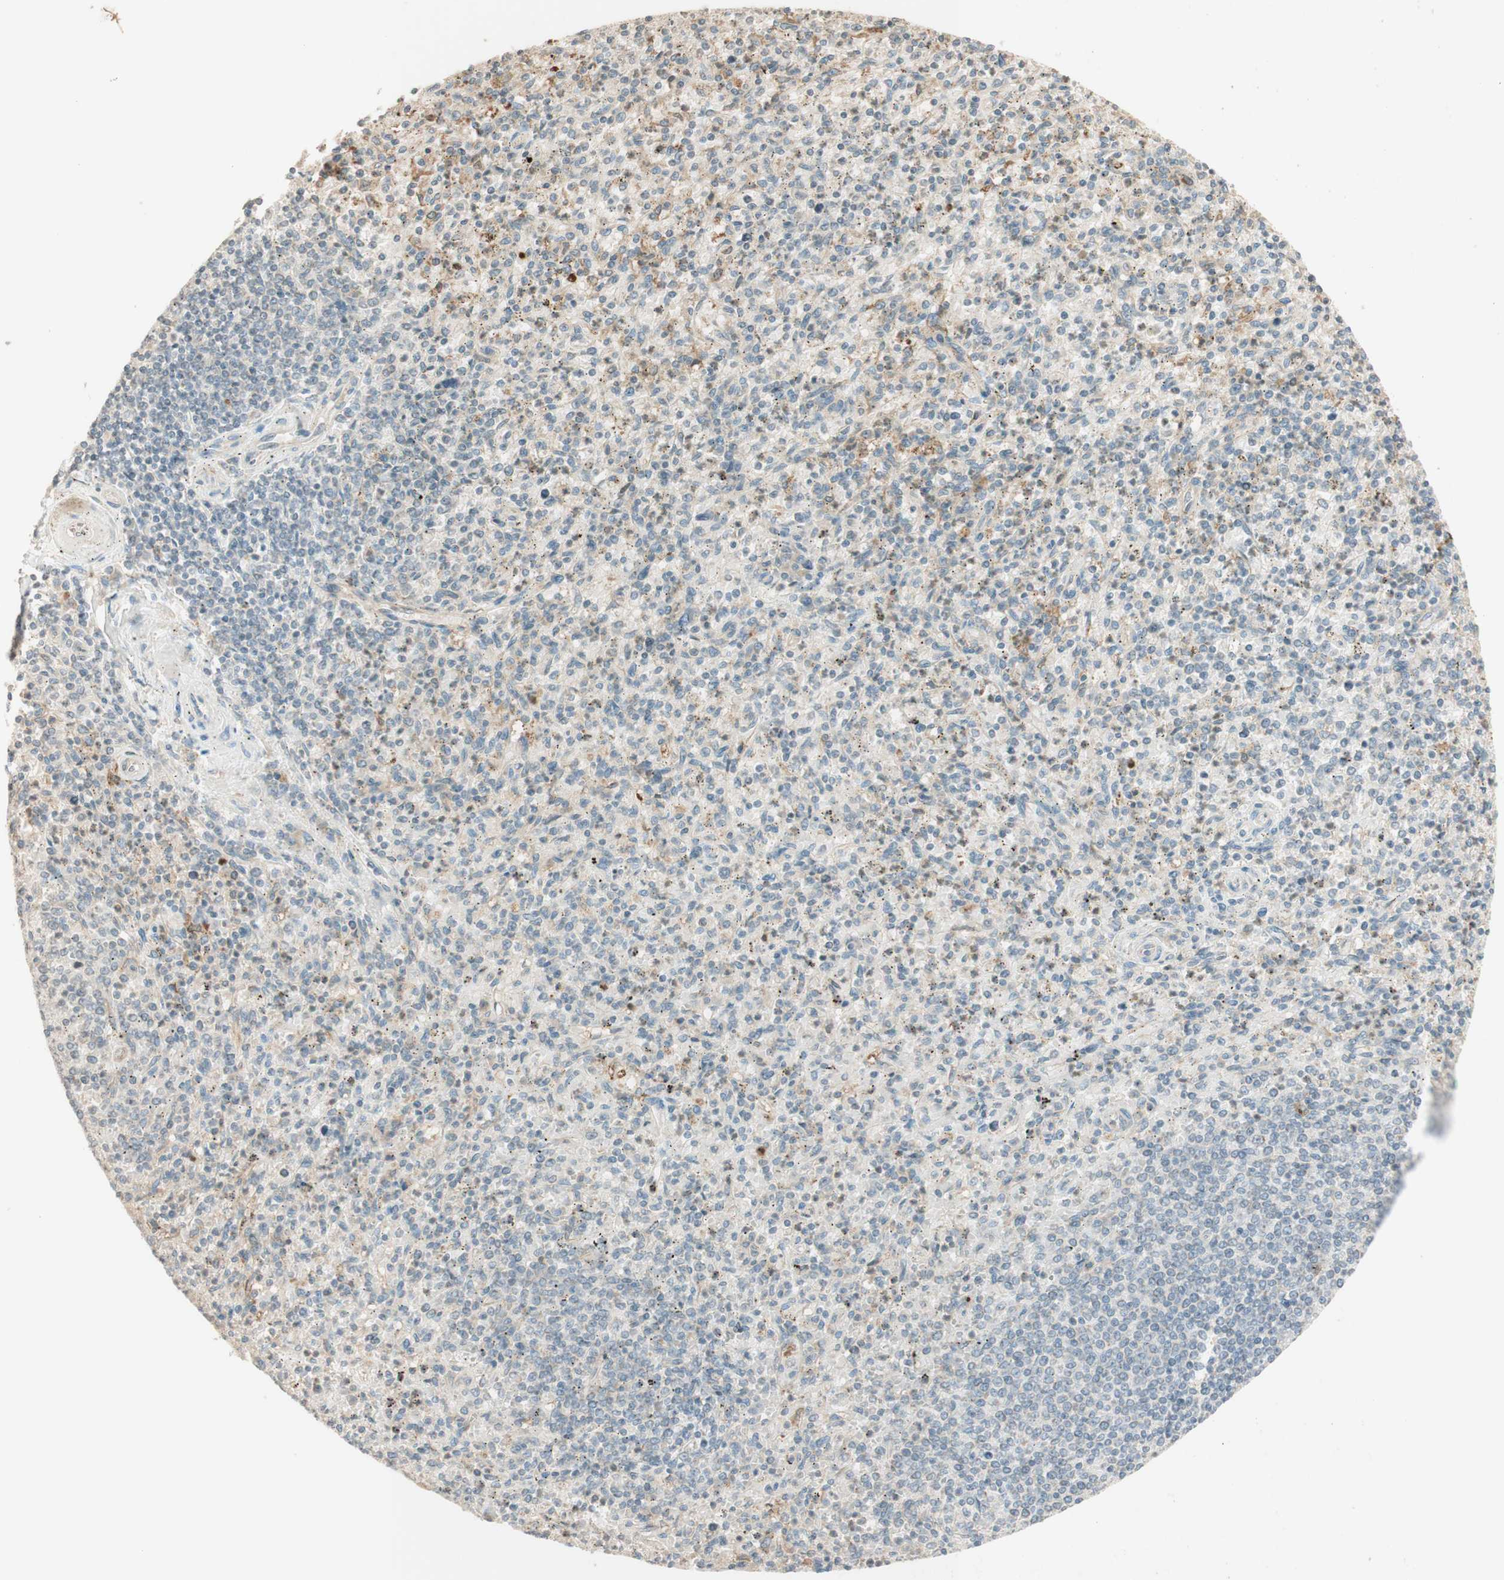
{"staining": {"intensity": "weak", "quantity": "<25%", "location": "cytoplasmic/membranous"}, "tissue": "spleen", "cell_type": "Cells in red pulp", "image_type": "normal", "snomed": [{"axis": "morphology", "description": "Normal tissue, NOS"}, {"axis": "topography", "description": "Spleen"}], "caption": "This is a photomicrograph of IHC staining of normal spleen, which shows no positivity in cells in red pulp. Brightfield microscopy of IHC stained with DAB (brown) and hematoxylin (blue), captured at high magnification.", "gene": "CLCN2", "patient": {"sex": "male", "age": 72}}